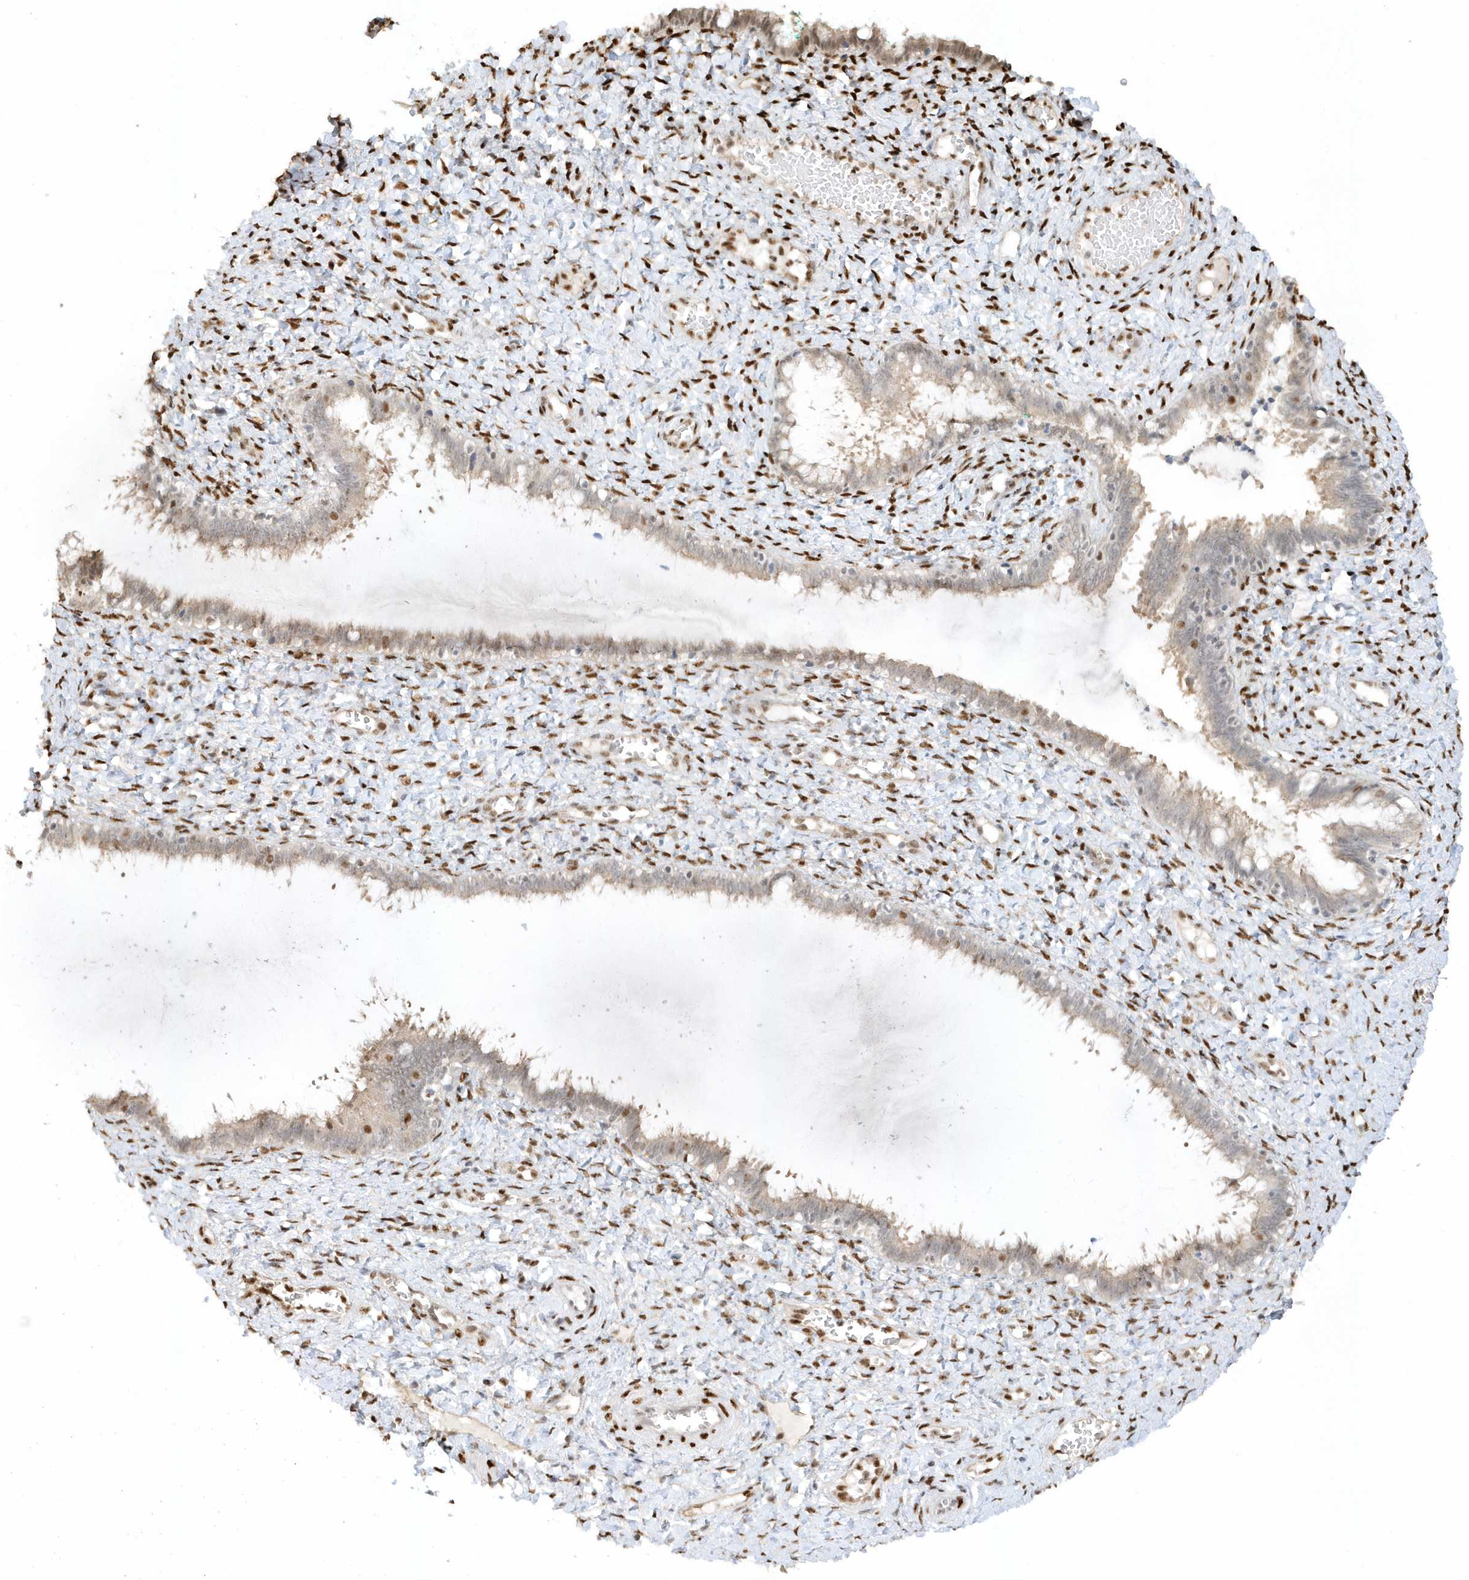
{"staining": {"intensity": "strong", "quantity": "25%-75%", "location": "nuclear"}, "tissue": "cervix", "cell_type": "Glandular cells", "image_type": "normal", "snomed": [{"axis": "morphology", "description": "Normal tissue, NOS"}, {"axis": "morphology", "description": "Adenocarcinoma, NOS"}, {"axis": "topography", "description": "Cervix"}], "caption": "Protein analysis of normal cervix exhibits strong nuclear expression in about 25%-75% of glandular cells. (DAB (3,3'-diaminobenzidine) IHC, brown staining for protein, blue staining for nuclei).", "gene": "SUMO2", "patient": {"sex": "female", "age": 29}}